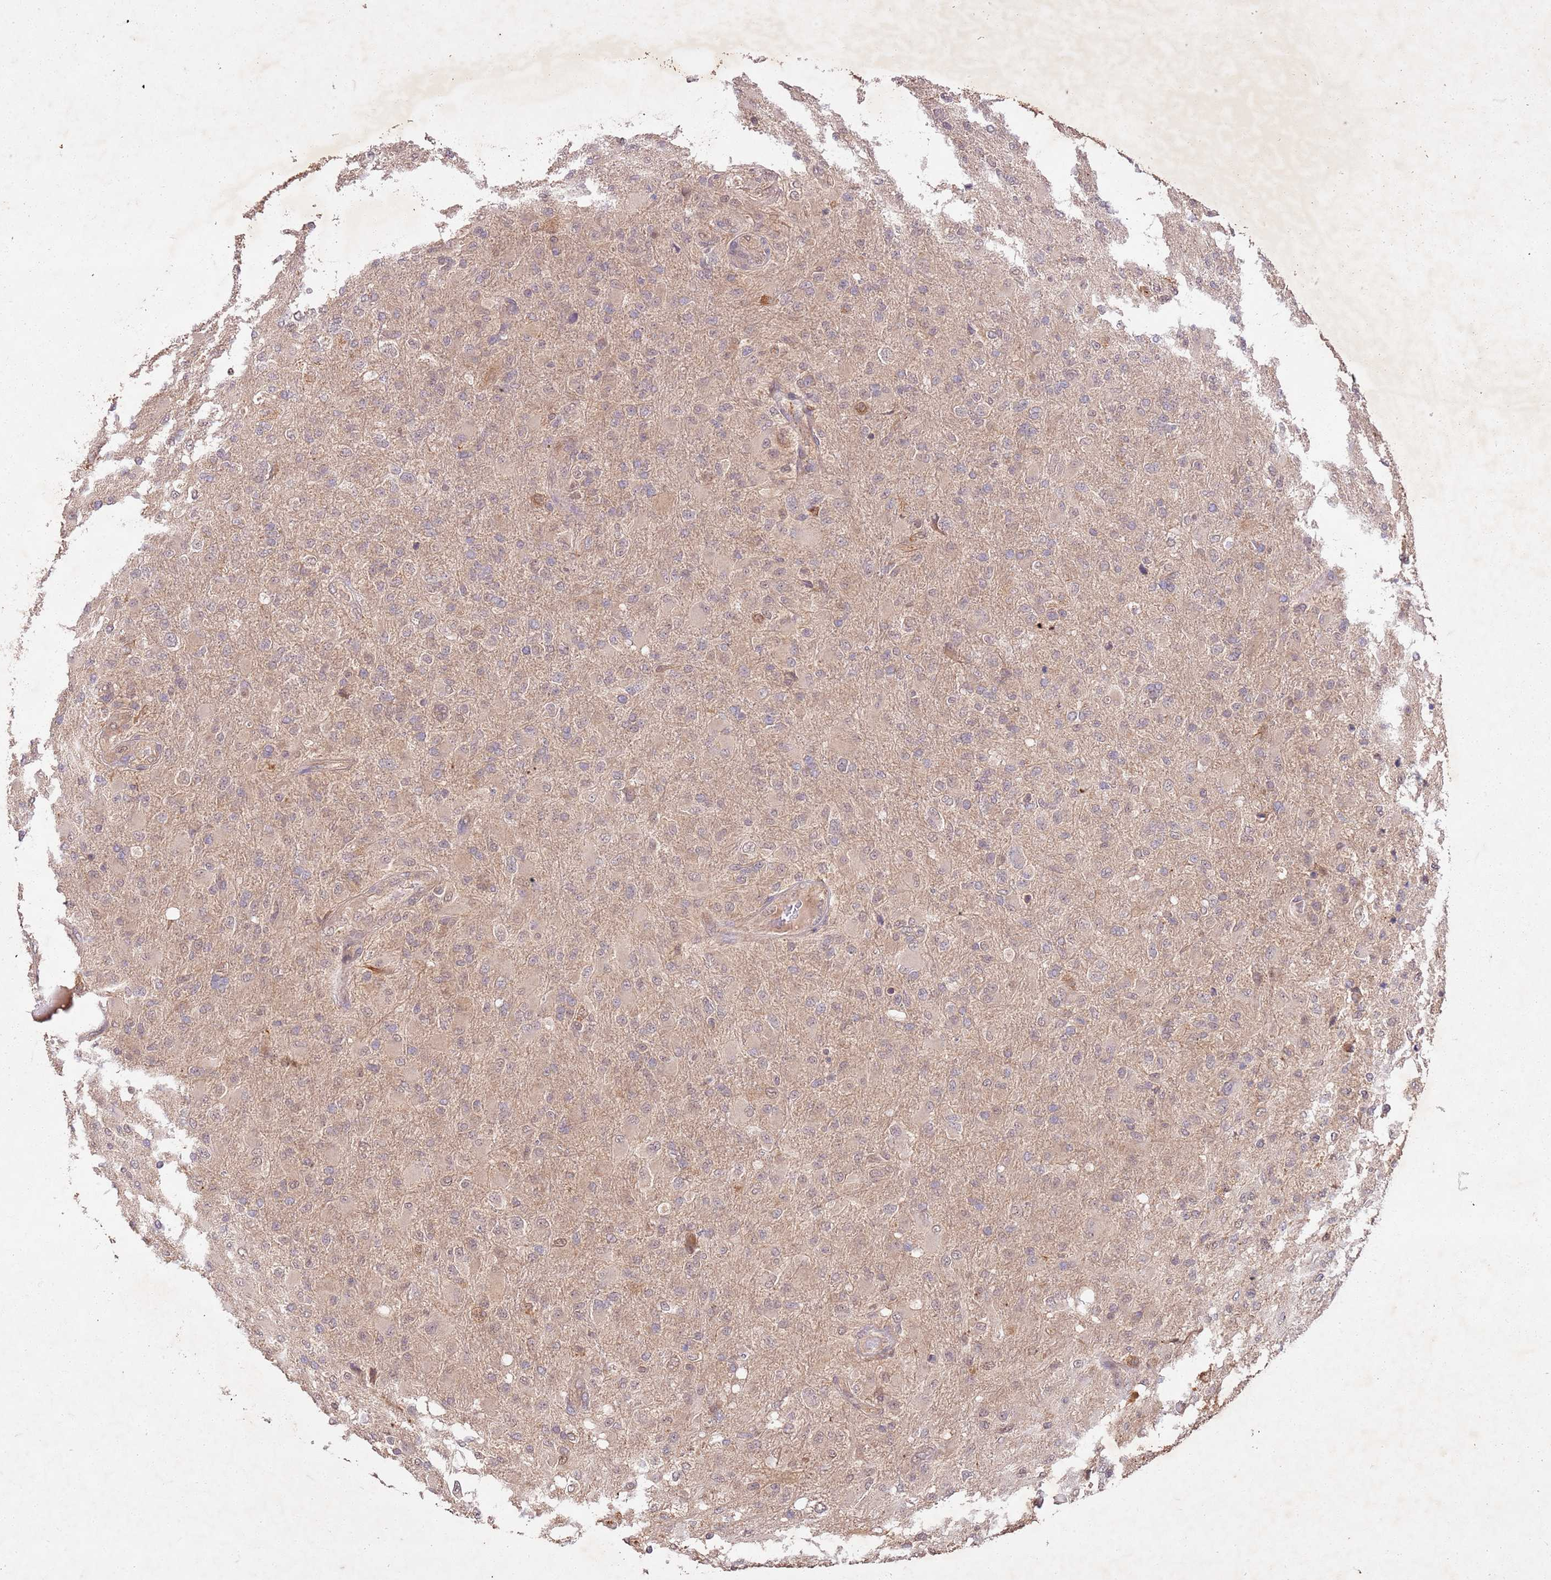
{"staining": {"intensity": "weak", "quantity": "<25%", "location": "nuclear"}, "tissue": "glioma", "cell_type": "Tumor cells", "image_type": "cancer", "snomed": [{"axis": "morphology", "description": "Glioma, malignant, Low grade"}, {"axis": "topography", "description": "Brain"}], "caption": "A micrograph of human malignant glioma (low-grade) is negative for staining in tumor cells.", "gene": "UBE3A", "patient": {"sex": "male", "age": 65}}